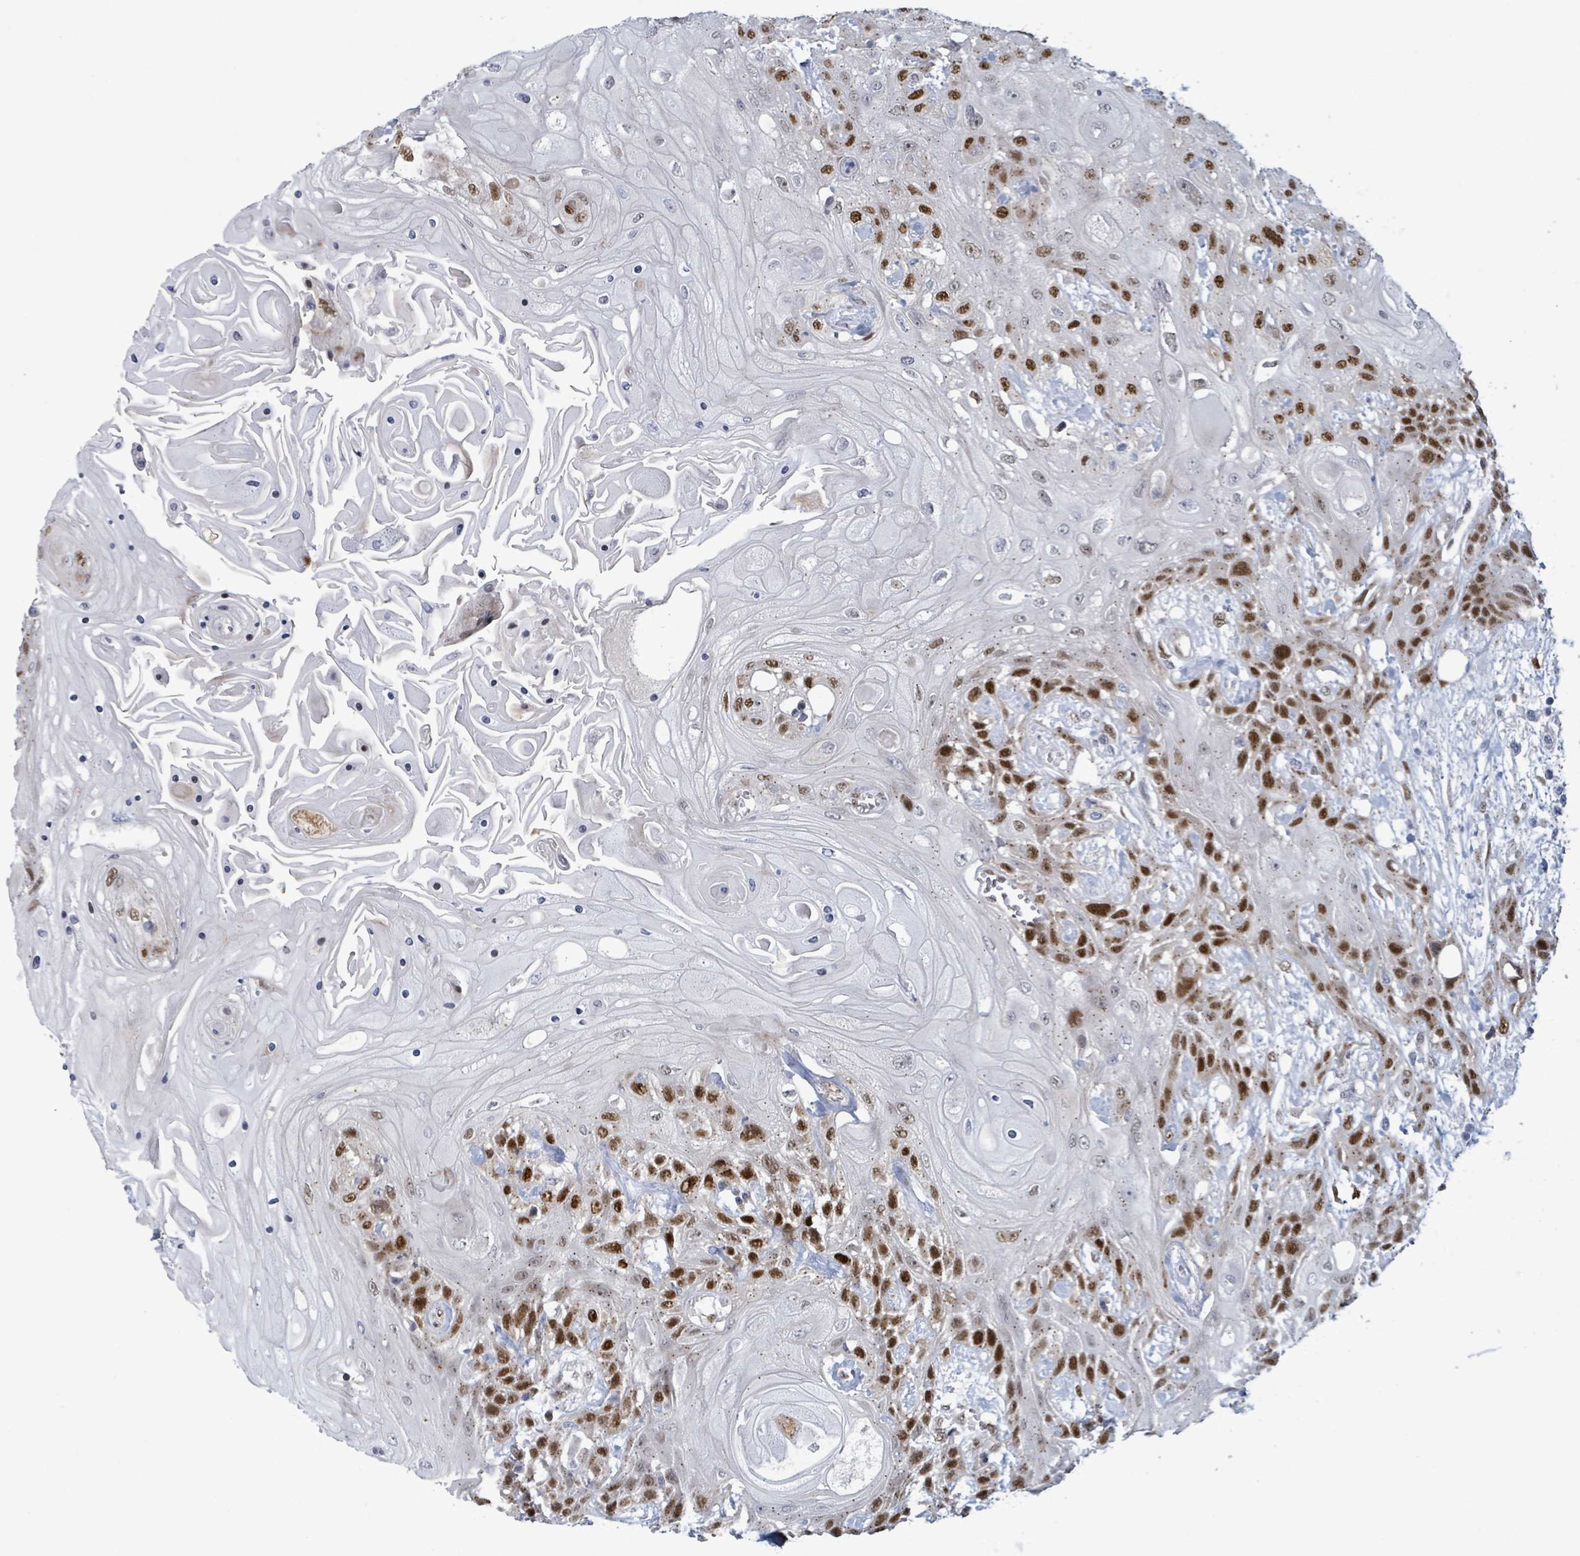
{"staining": {"intensity": "strong", "quantity": "25%-75%", "location": "nuclear"}, "tissue": "head and neck cancer", "cell_type": "Tumor cells", "image_type": "cancer", "snomed": [{"axis": "morphology", "description": "Squamous cell carcinoma, NOS"}, {"axis": "topography", "description": "Head-Neck"}], "caption": "Head and neck cancer was stained to show a protein in brown. There is high levels of strong nuclear positivity in approximately 25%-75% of tumor cells. (DAB (3,3'-diaminobenzidine) IHC with brightfield microscopy, high magnification).", "gene": "TUSC1", "patient": {"sex": "female", "age": 43}}